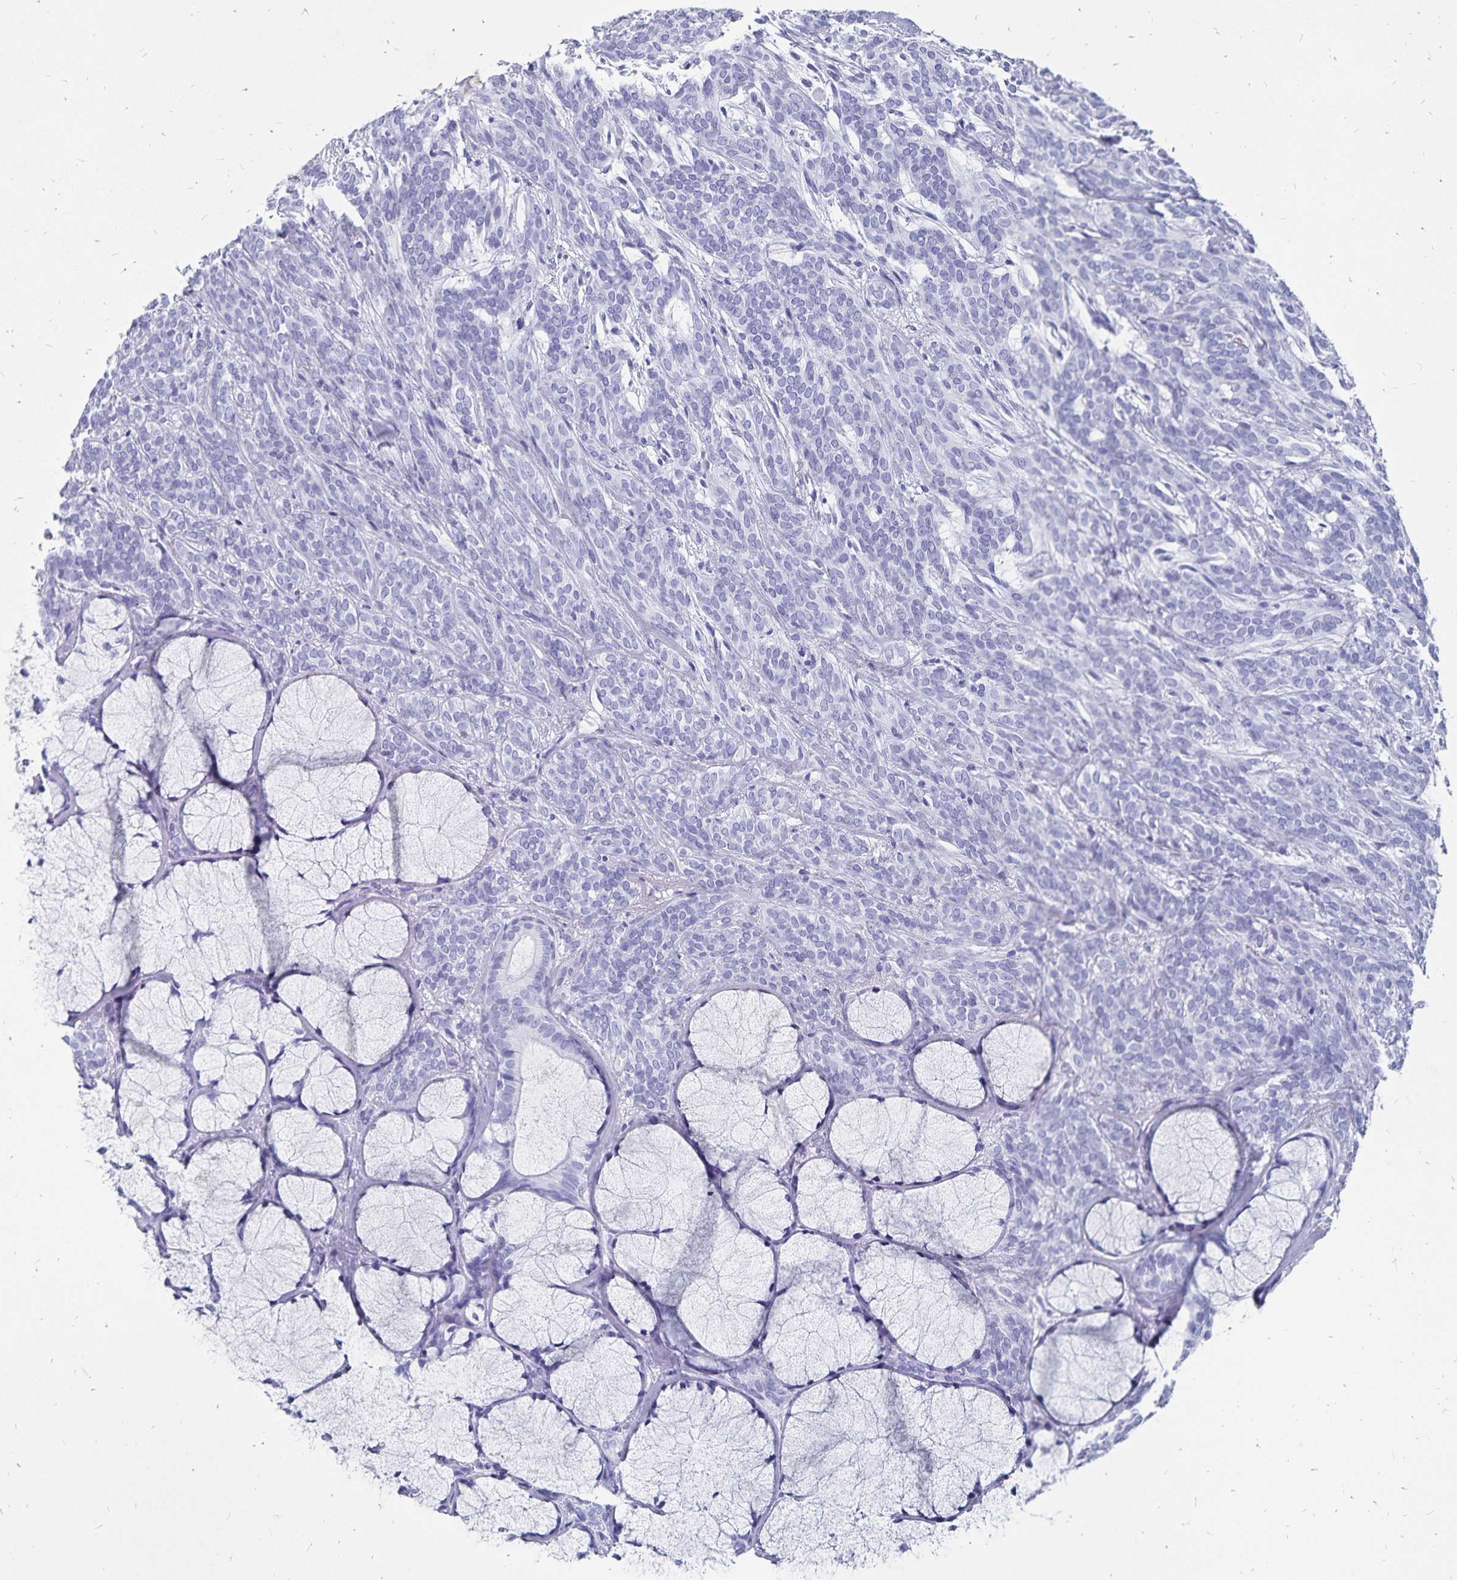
{"staining": {"intensity": "negative", "quantity": "none", "location": "none"}, "tissue": "head and neck cancer", "cell_type": "Tumor cells", "image_type": "cancer", "snomed": [{"axis": "morphology", "description": "Adenocarcinoma, NOS"}, {"axis": "topography", "description": "Head-Neck"}], "caption": "Tumor cells are negative for protein expression in human adenocarcinoma (head and neck).", "gene": "ADH1A", "patient": {"sex": "female", "age": 57}}